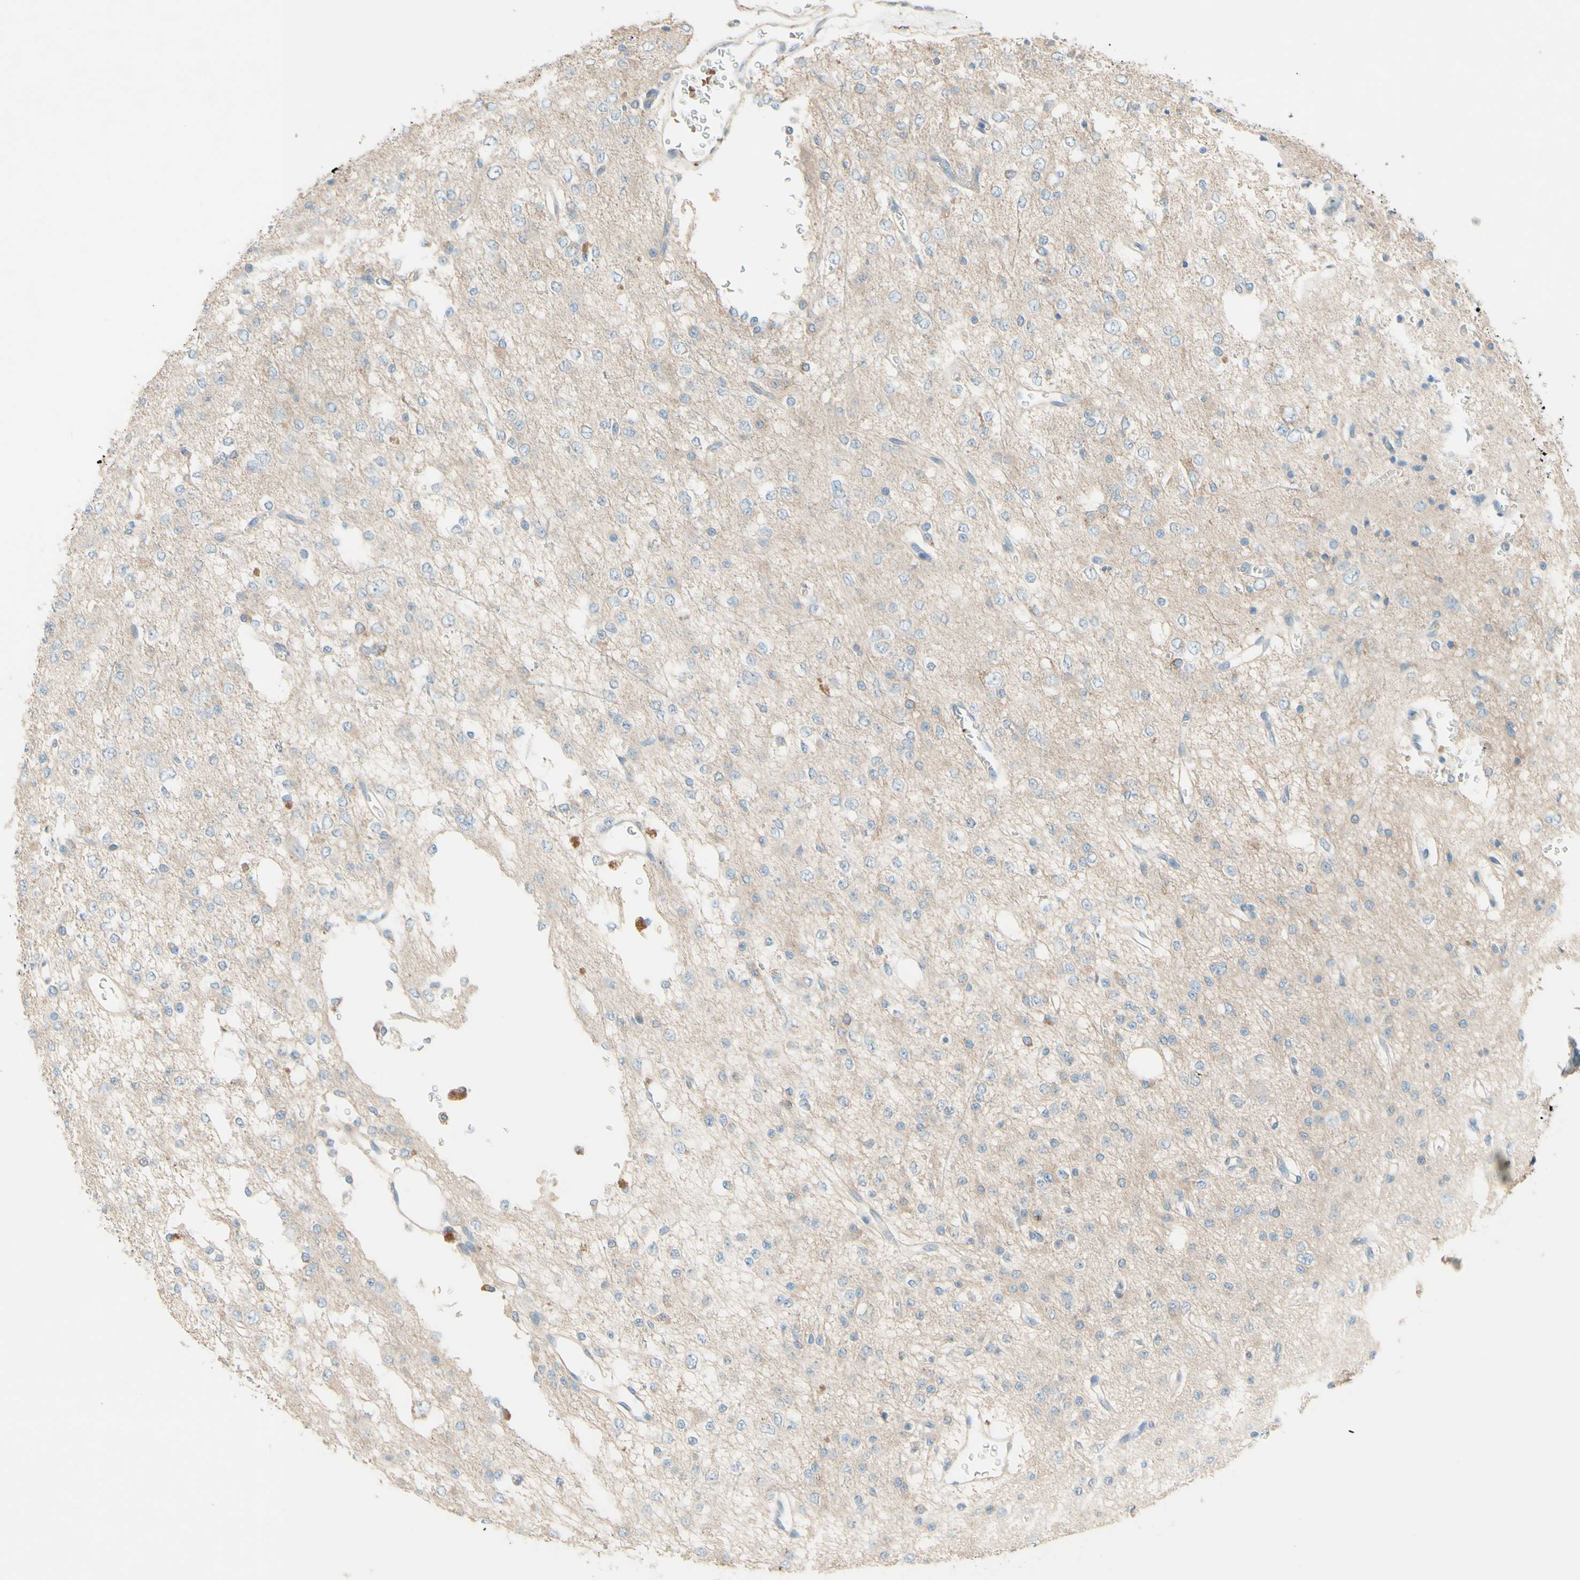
{"staining": {"intensity": "negative", "quantity": "none", "location": "none"}, "tissue": "glioma", "cell_type": "Tumor cells", "image_type": "cancer", "snomed": [{"axis": "morphology", "description": "Glioma, malignant, Low grade"}, {"axis": "topography", "description": "Brain"}], "caption": "High power microscopy histopathology image of an IHC micrograph of malignant glioma (low-grade), revealing no significant positivity in tumor cells.", "gene": "IL2", "patient": {"sex": "male", "age": 38}}